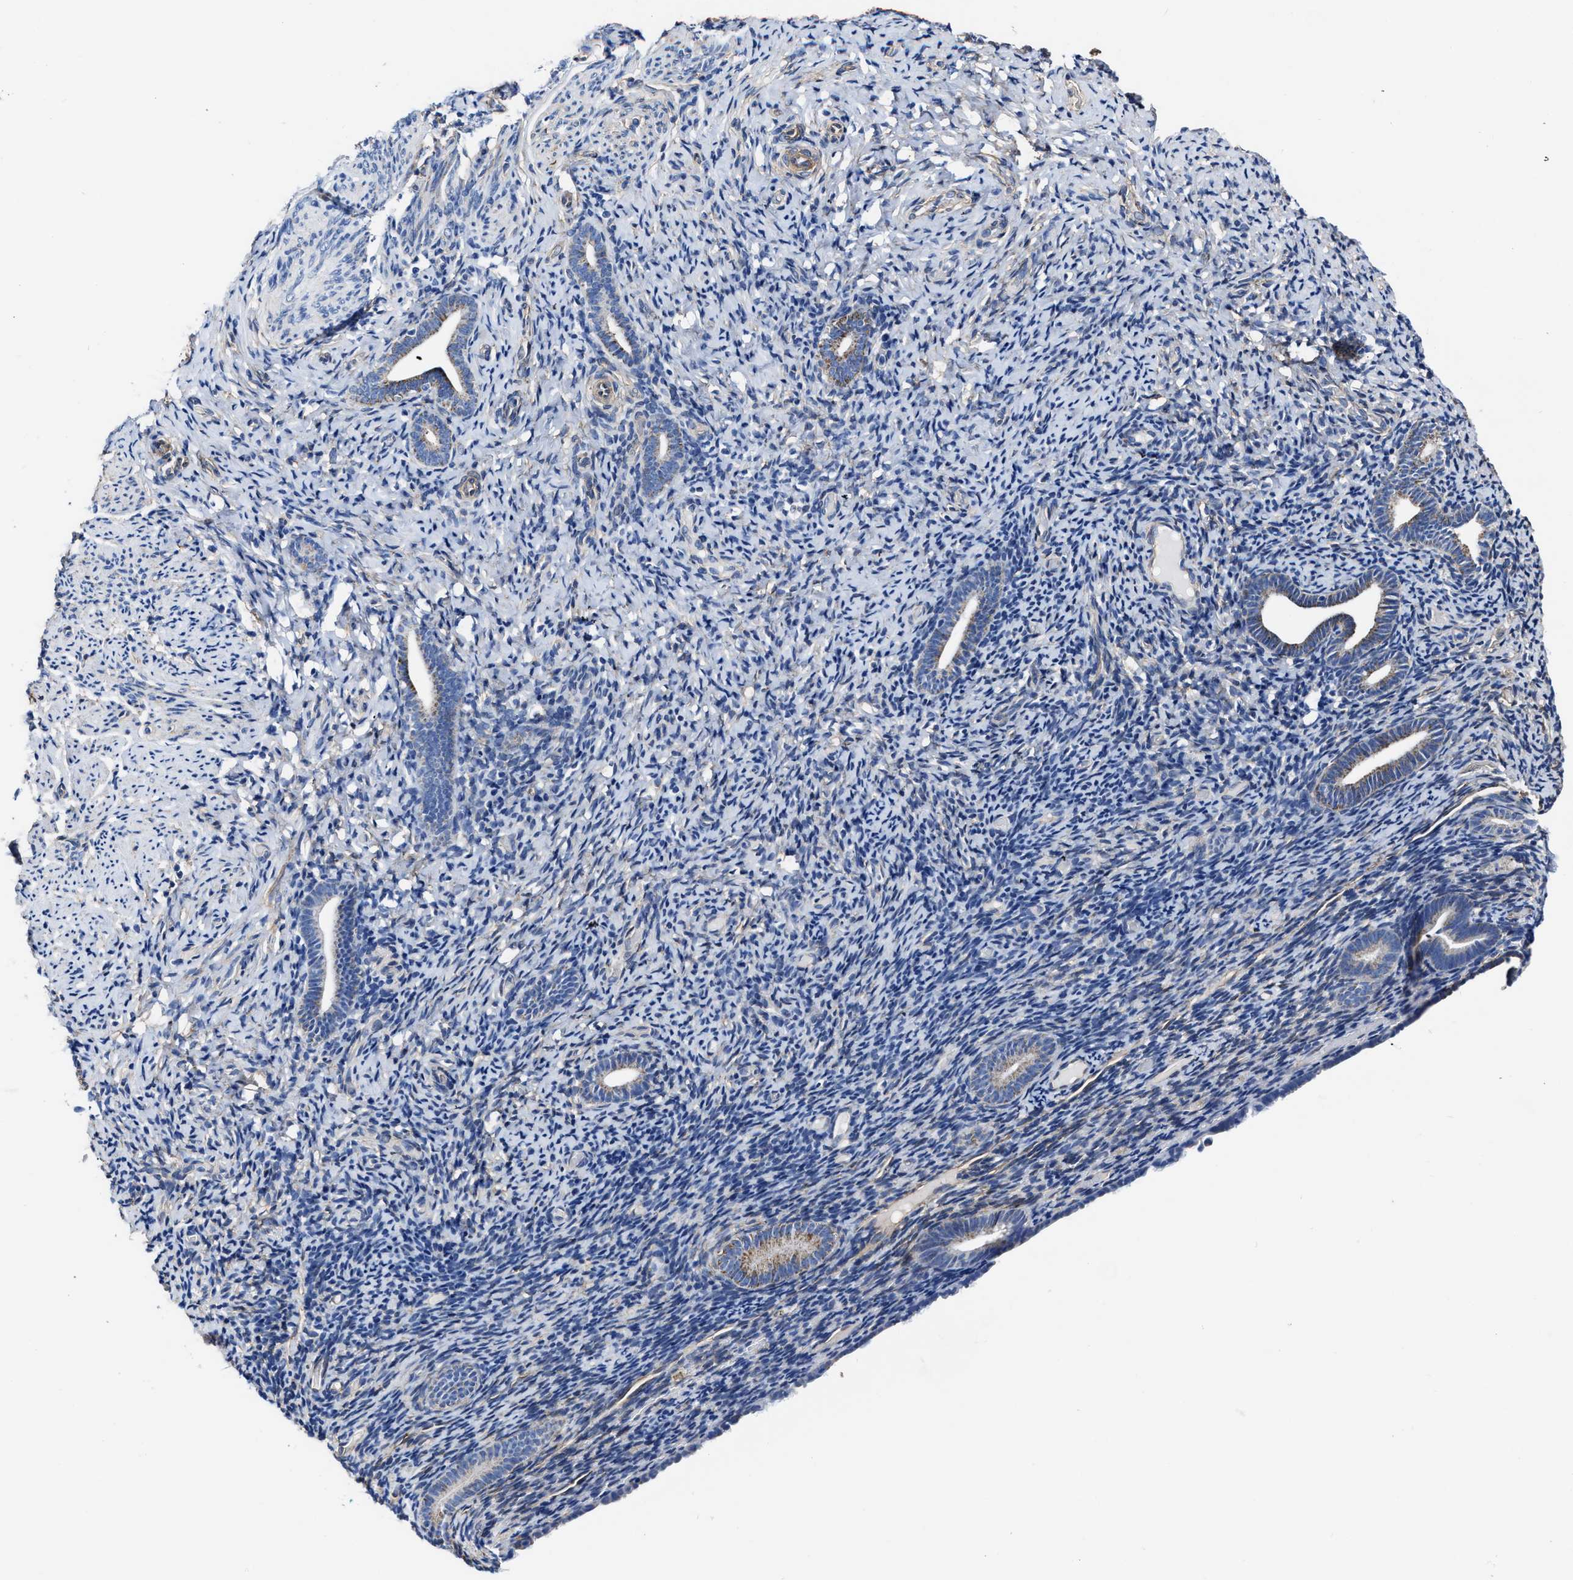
{"staining": {"intensity": "negative", "quantity": "none", "location": "none"}, "tissue": "endometrium", "cell_type": "Cells in endometrial stroma", "image_type": "normal", "snomed": [{"axis": "morphology", "description": "Normal tissue, NOS"}, {"axis": "topography", "description": "Endometrium"}], "caption": "Normal endometrium was stained to show a protein in brown. There is no significant expression in cells in endometrial stroma.", "gene": "KCNMB3", "patient": {"sex": "female", "age": 51}}